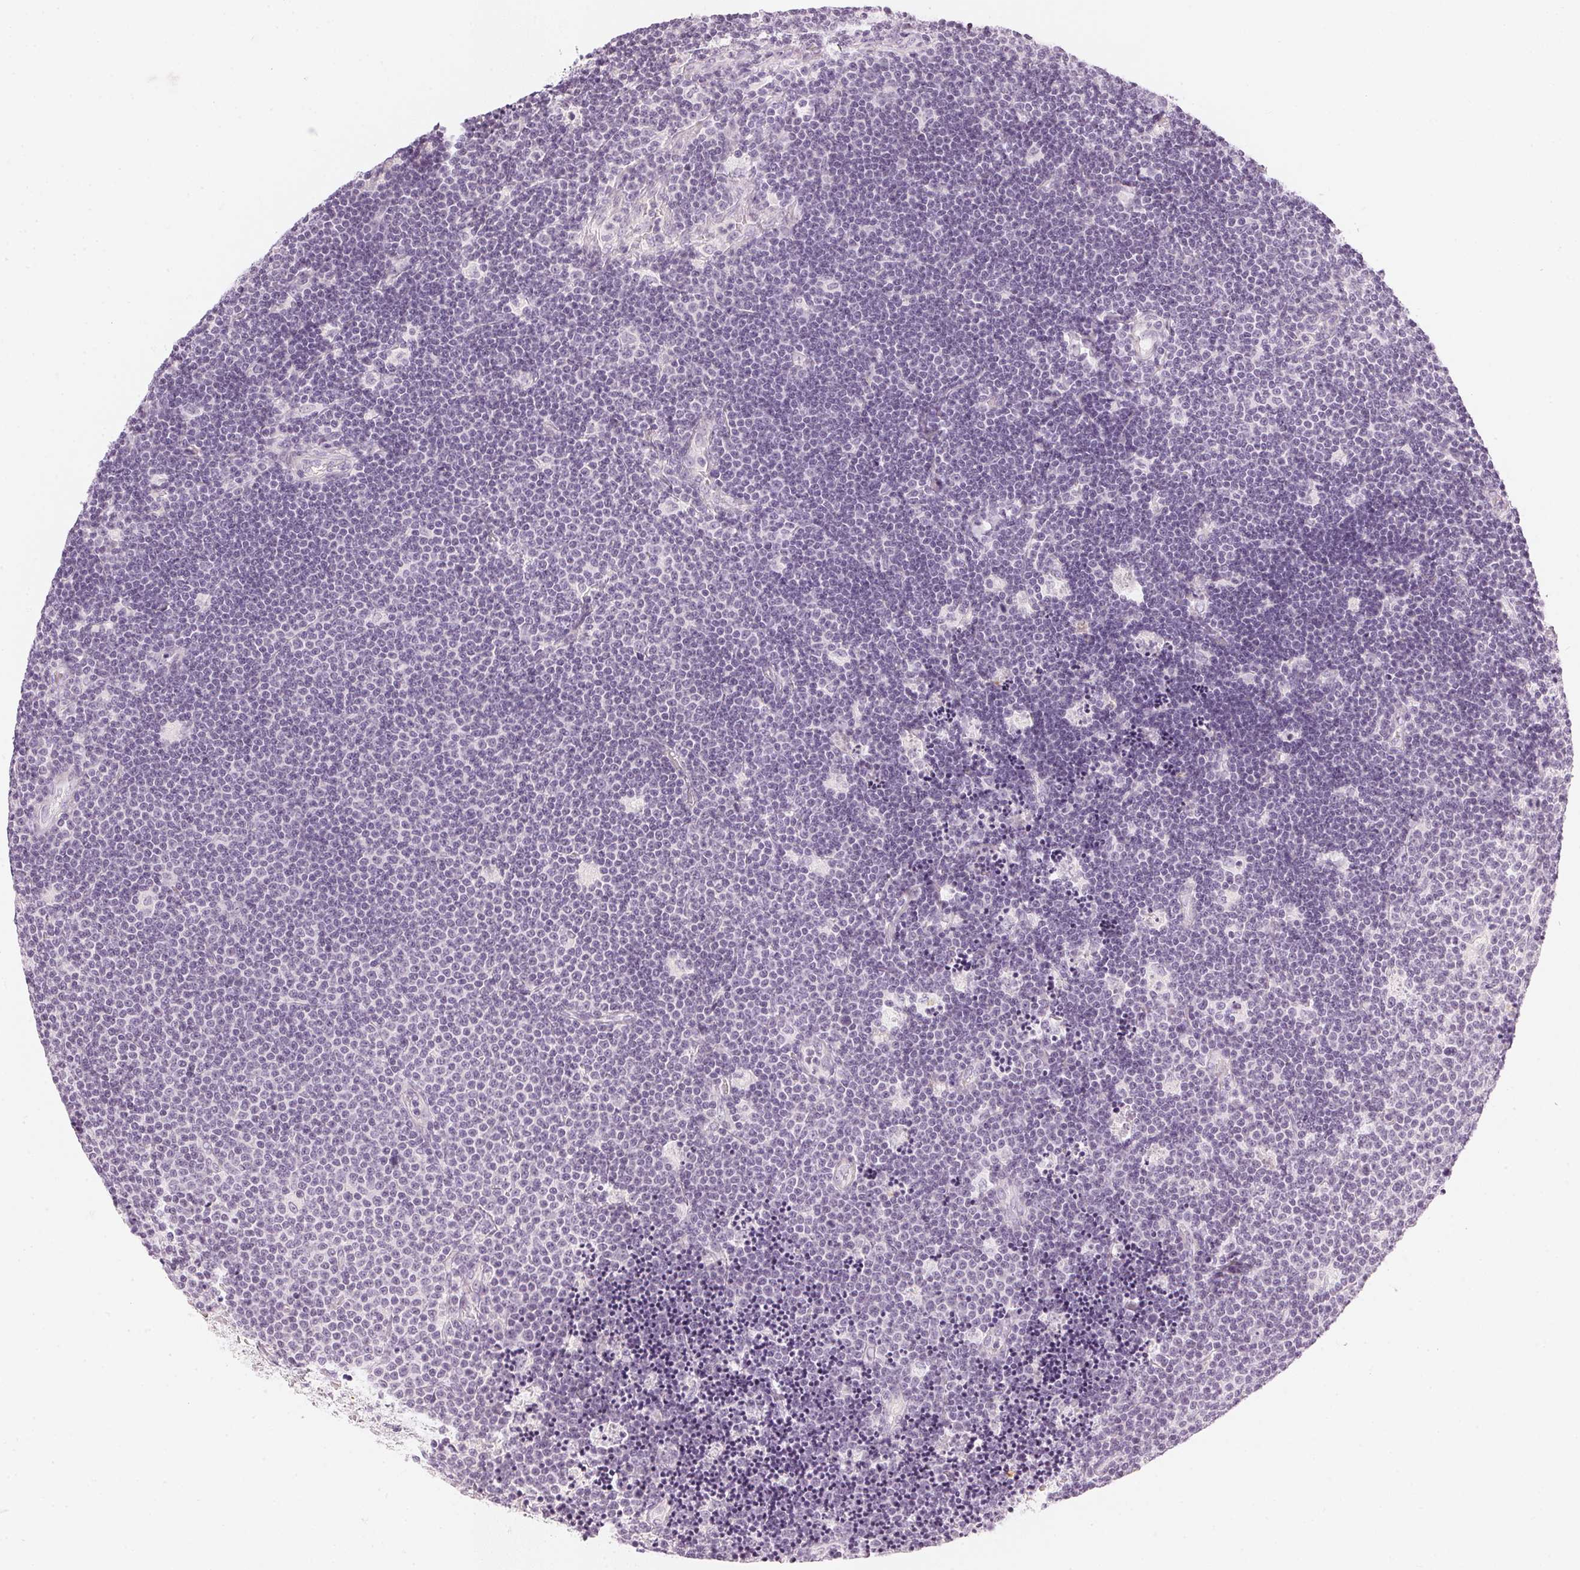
{"staining": {"intensity": "negative", "quantity": "none", "location": "none"}, "tissue": "lymphoma", "cell_type": "Tumor cells", "image_type": "cancer", "snomed": [{"axis": "morphology", "description": "Malignant lymphoma, non-Hodgkin's type, Low grade"}, {"axis": "topography", "description": "Brain"}], "caption": "Tumor cells are negative for brown protein staining in lymphoma.", "gene": "CHST4", "patient": {"sex": "female", "age": 66}}